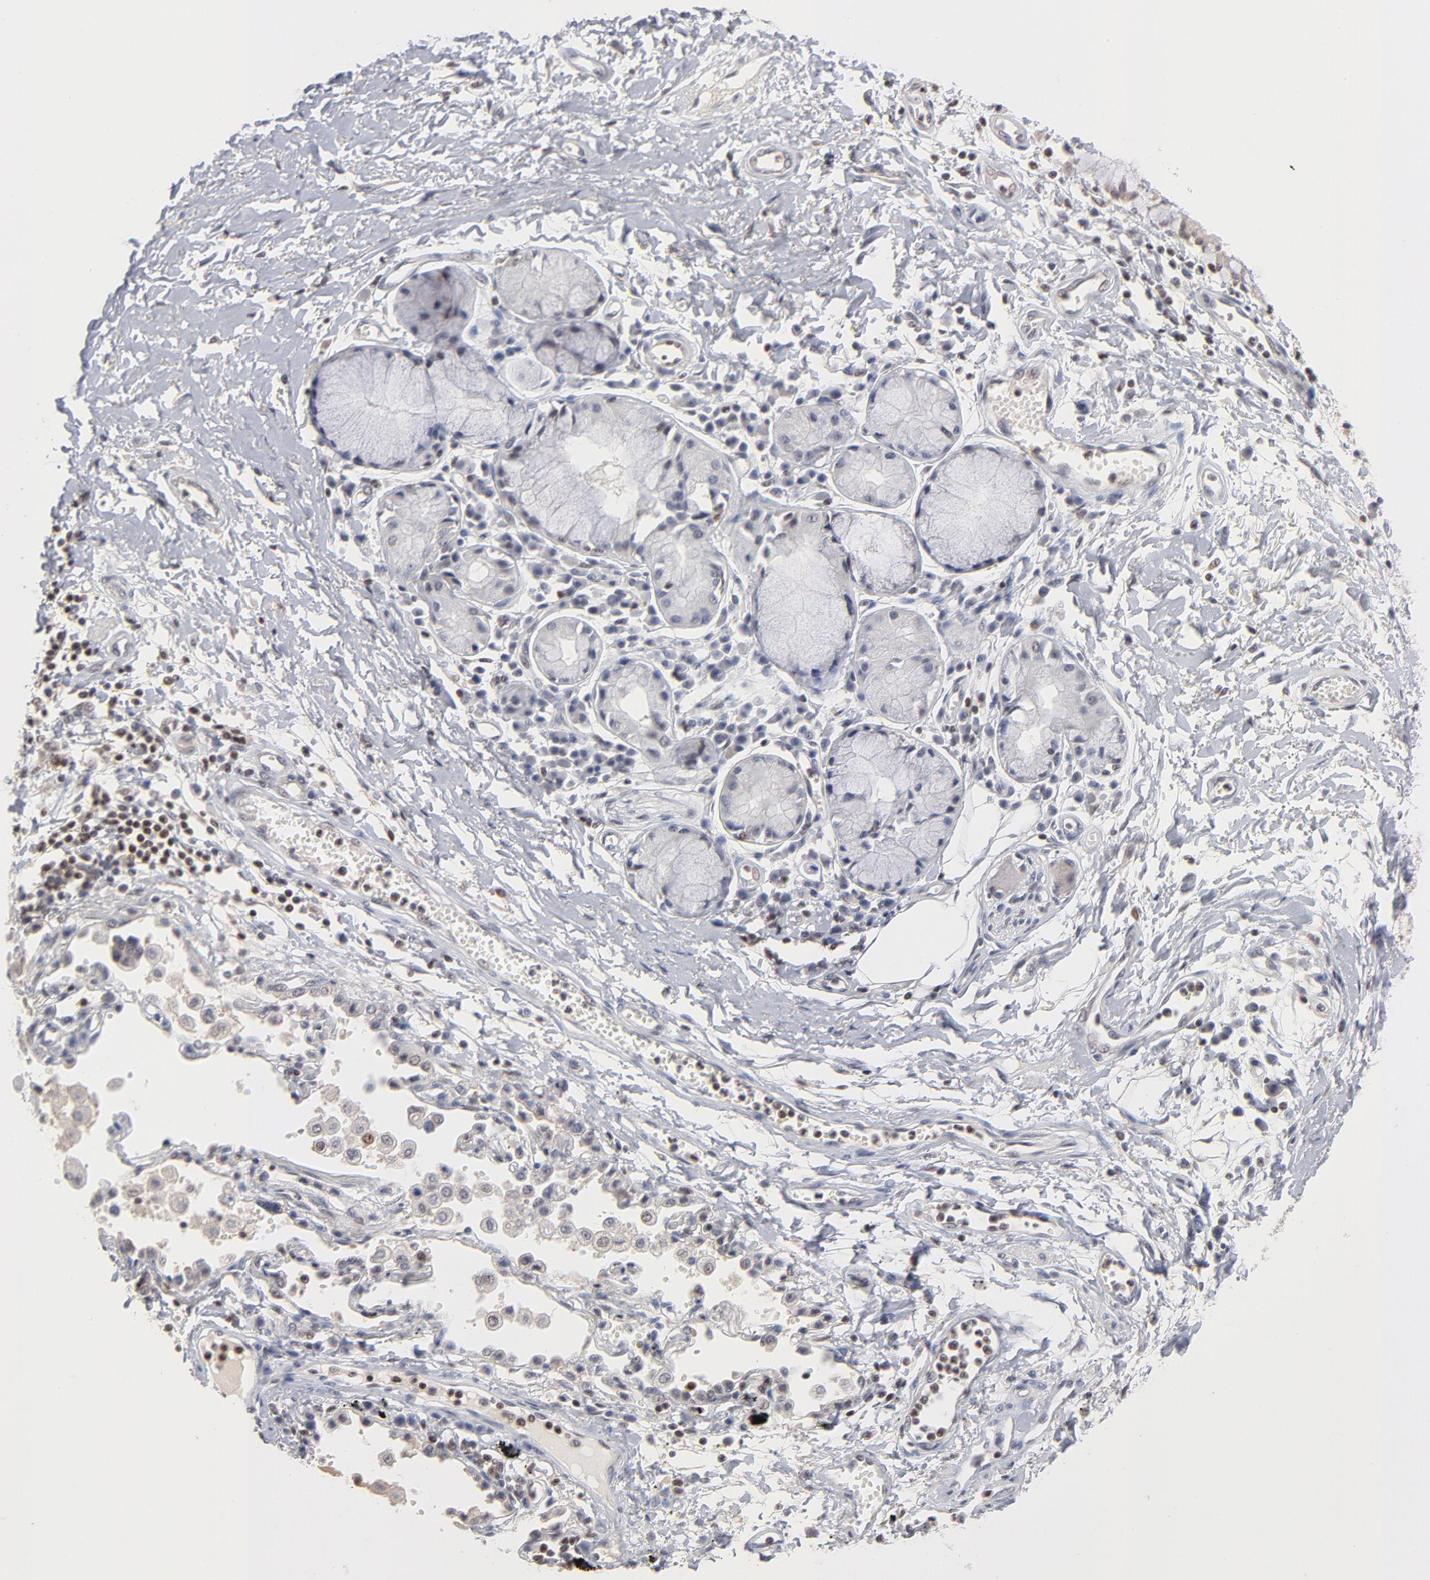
{"staining": {"intensity": "negative", "quantity": "none", "location": "none"}, "tissue": "adipose tissue", "cell_type": "Adipocytes", "image_type": "normal", "snomed": [{"axis": "morphology", "description": "Normal tissue, NOS"}, {"axis": "morphology", "description": "Adenocarcinoma, NOS"}, {"axis": "topography", "description": "Cartilage tissue"}, {"axis": "topography", "description": "Bronchus"}, {"axis": "topography", "description": "Lung"}], "caption": "The immunohistochemistry image has no significant positivity in adipocytes of adipose tissue. Nuclei are stained in blue.", "gene": "MAX", "patient": {"sex": "female", "age": 67}}